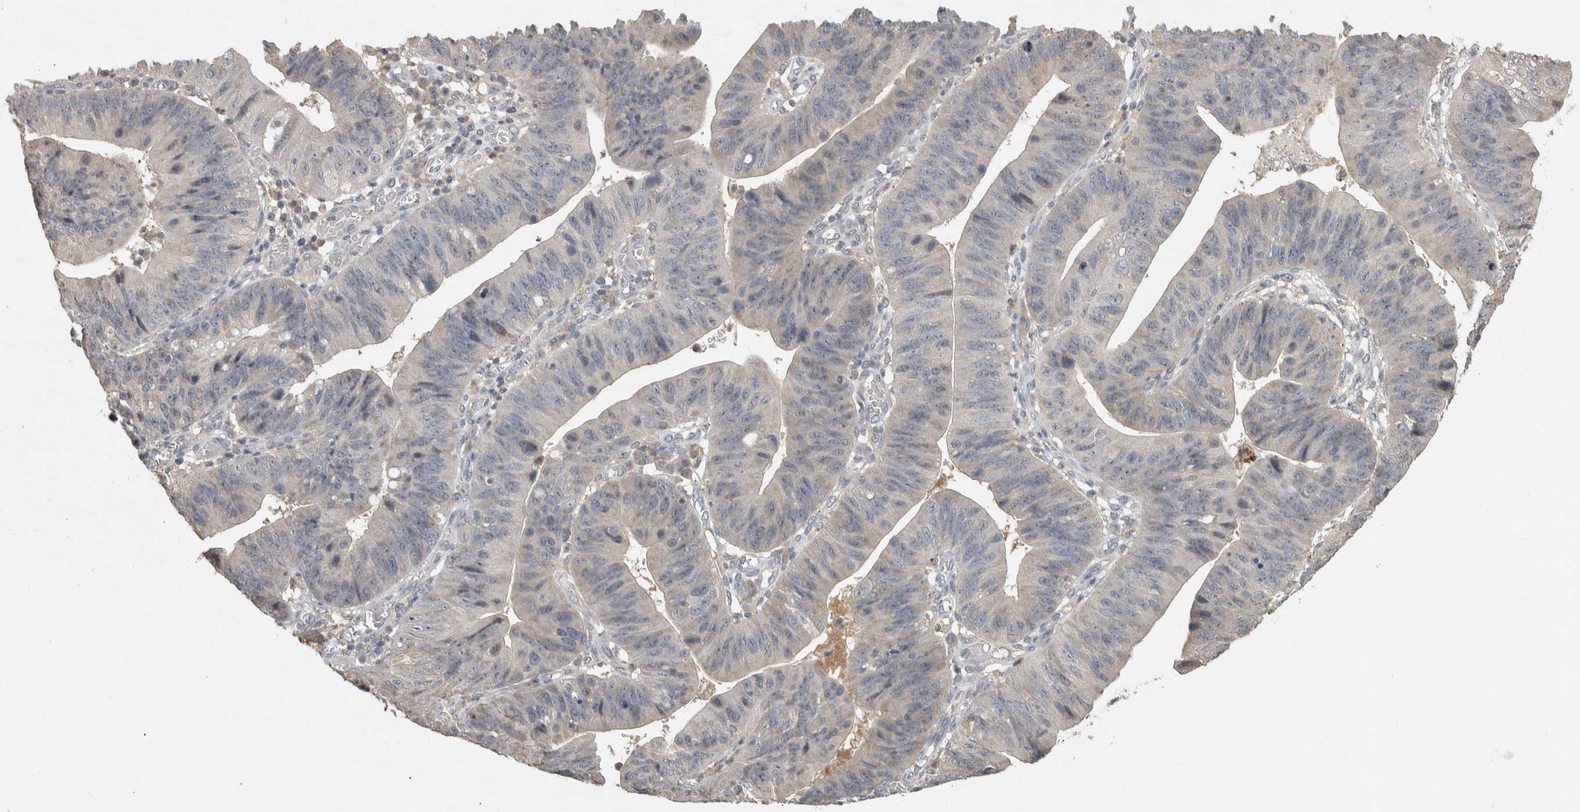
{"staining": {"intensity": "negative", "quantity": "none", "location": "none"}, "tissue": "stomach cancer", "cell_type": "Tumor cells", "image_type": "cancer", "snomed": [{"axis": "morphology", "description": "Adenocarcinoma, NOS"}, {"axis": "topography", "description": "Stomach"}], "caption": "An IHC photomicrograph of adenocarcinoma (stomach) is shown. There is no staining in tumor cells of adenocarcinoma (stomach).", "gene": "EIF3H", "patient": {"sex": "male", "age": 59}}